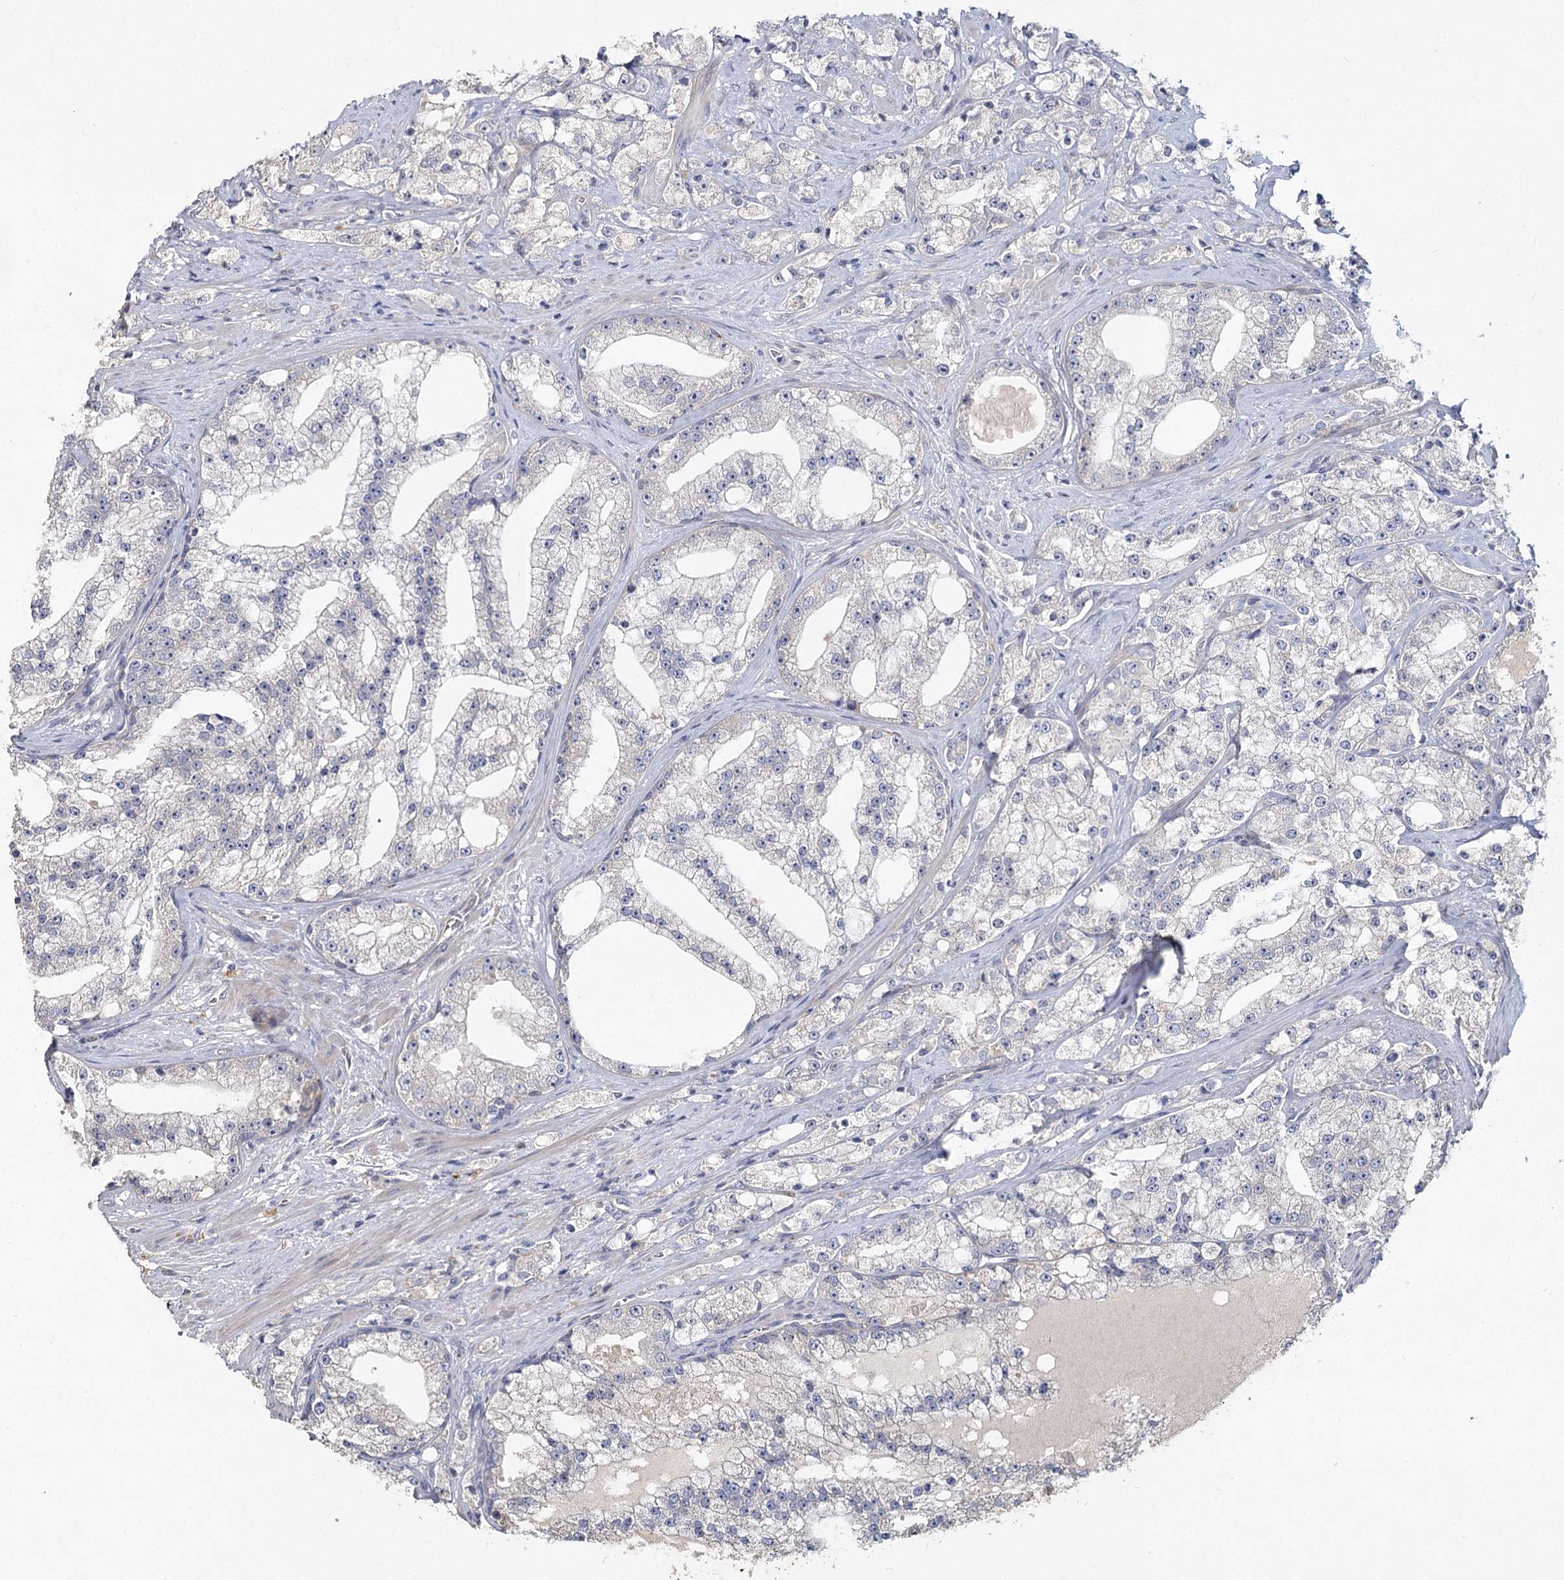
{"staining": {"intensity": "negative", "quantity": "none", "location": "none"}, "tissue": "prostate cancer", "cell_type": "Tumor cells", "image_type": "cancer", "snomed": [{"axis": "morphology", "description": "Adenocarcinoma, High grade"}, {"axis": "topography", "description": "Prostate"}], "caption": "The histopathology image reveals no significant staining in tumor cells of adenocarcinoma (high-grade) (prostate).", "gene": "ANGPTL5", "patient": {"sex": "male", "age": 64}}